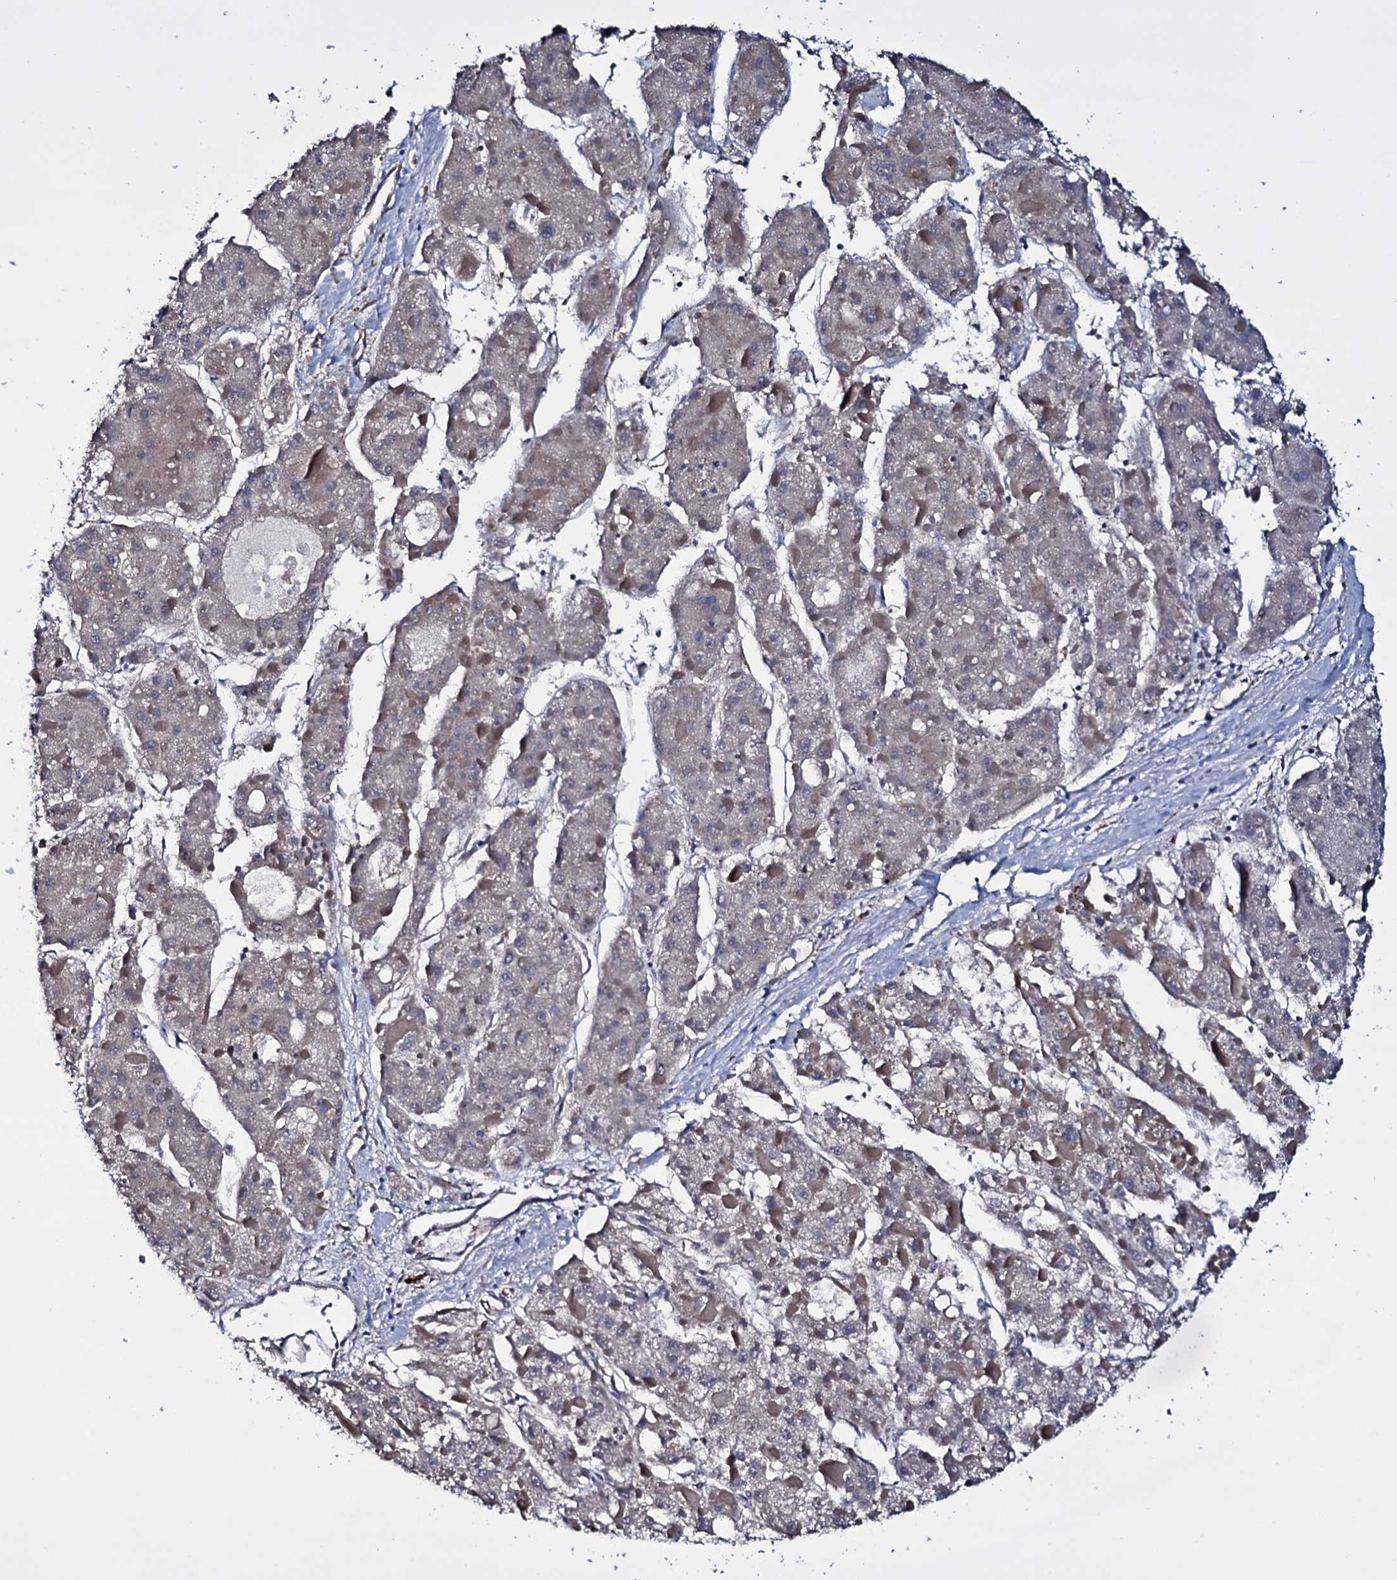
{"staining": {"intensity": "negative", "quantity": "none", "location": "none"}, "tissue": "liver cancer", "cell_type": "Tumor cells", "image_type": "cancer", "snomed": [{"axis": "morphology", "description": "Carcinoma, Hepatocellular, NOS"}, {"axis": "topography", "description": "Liver"}], "caption": "The micrograph shows no significant positivity in tumor cells of liver hepatocellular carcinoma.", "gene": "BCL2L14", "patient": {"sex": "female", "age": 73}}